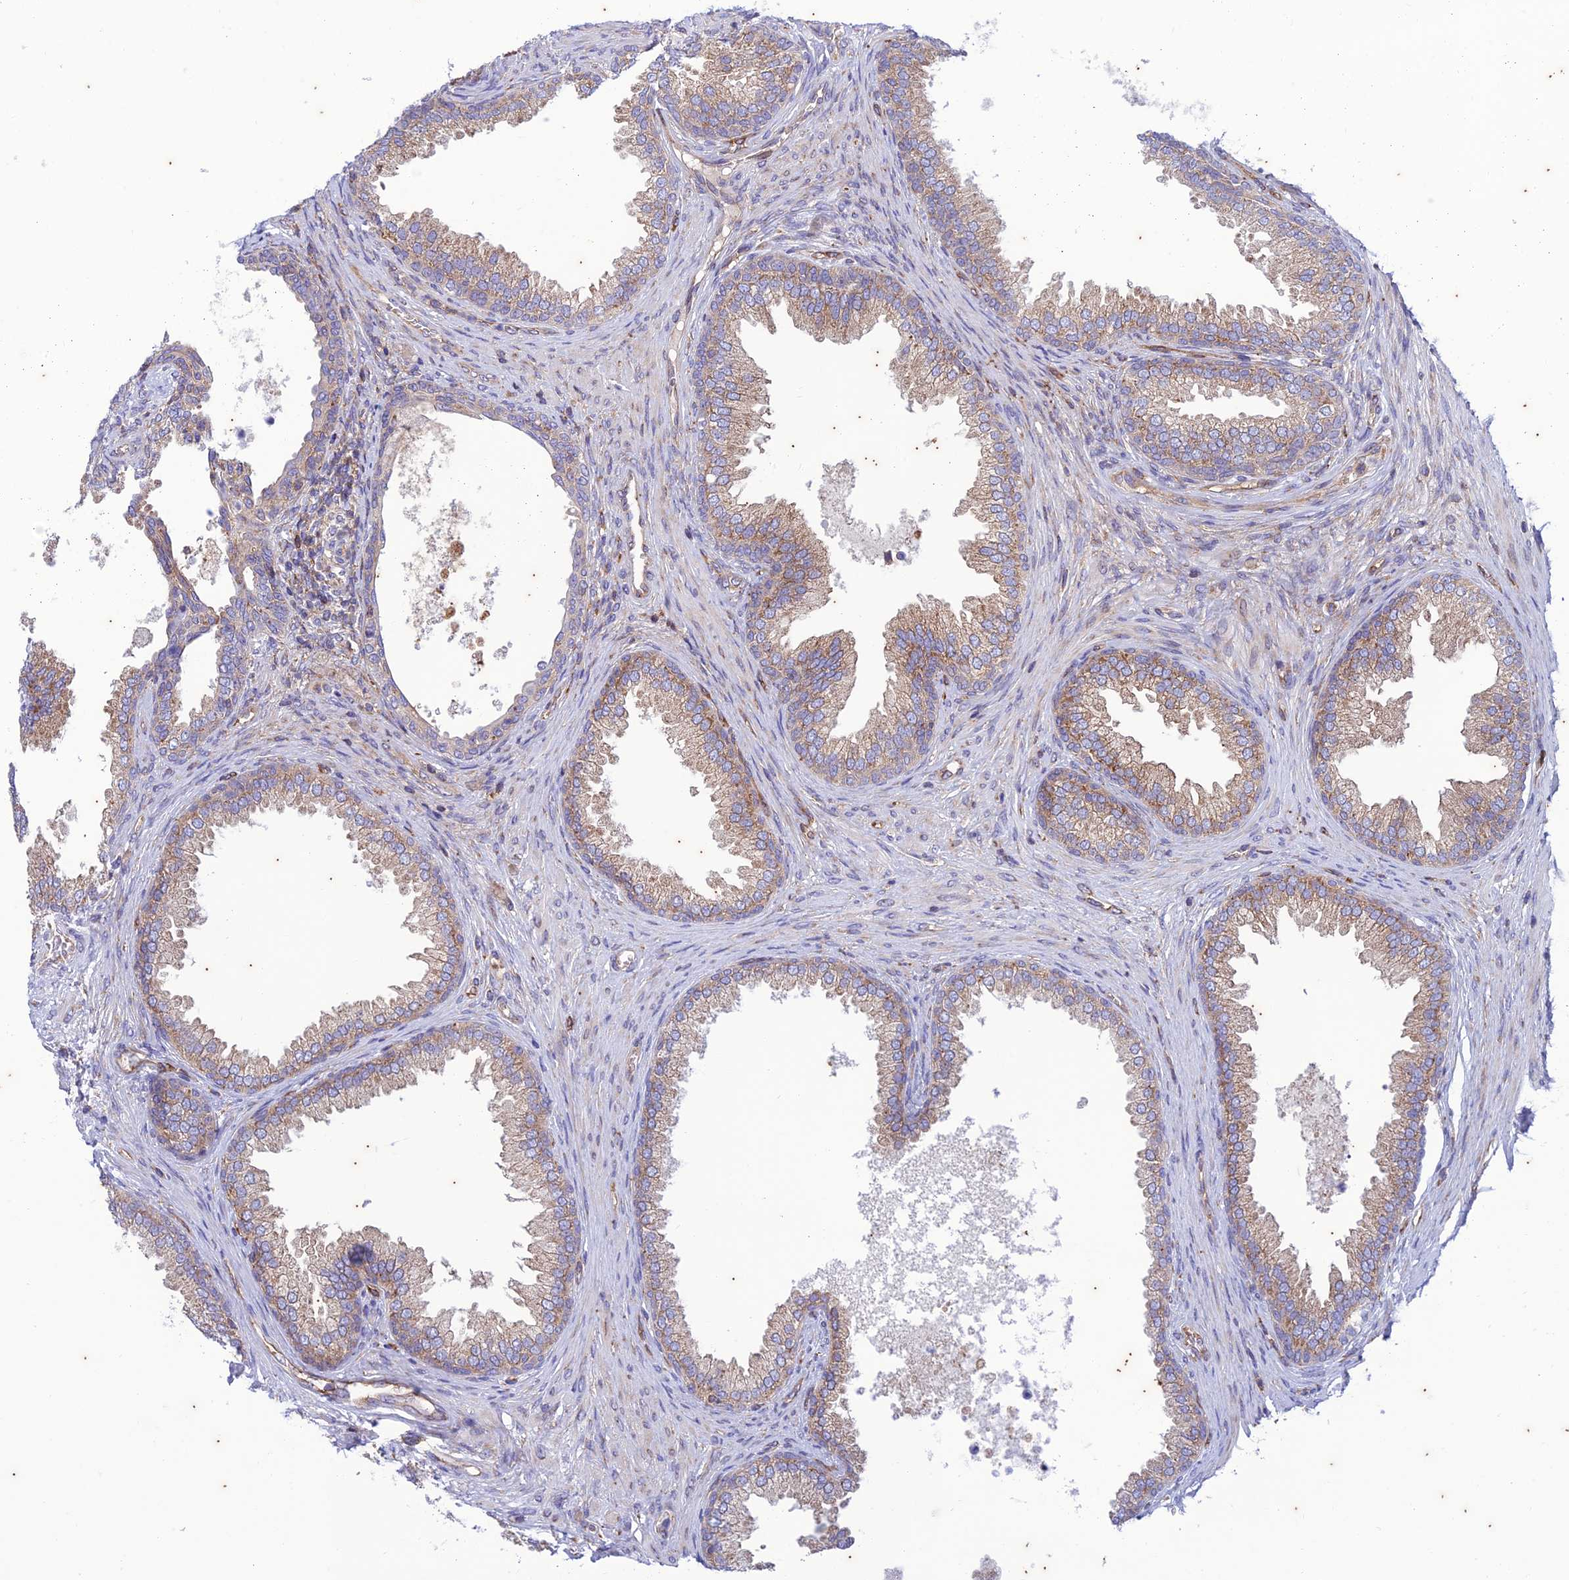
{"staining": {"intensity": "weak", "quantity": ">75%", "location": "cytoplasmic/membranous"}, "tissue": "prostate", "cell_type": "Glandular cells", "image_type": "normal", "snomed": [{"axis": "morphology", "description": "Normal tissue, NOS"}, {"axis": "topography", "description": "Prostate"}], "caption": "Weak cytoplasmic/membranous protein expression is identified in about >75% of glandular cells in prostate.", "gene": "PIMREG", "patient": {"sex": "male", "age": 76}}